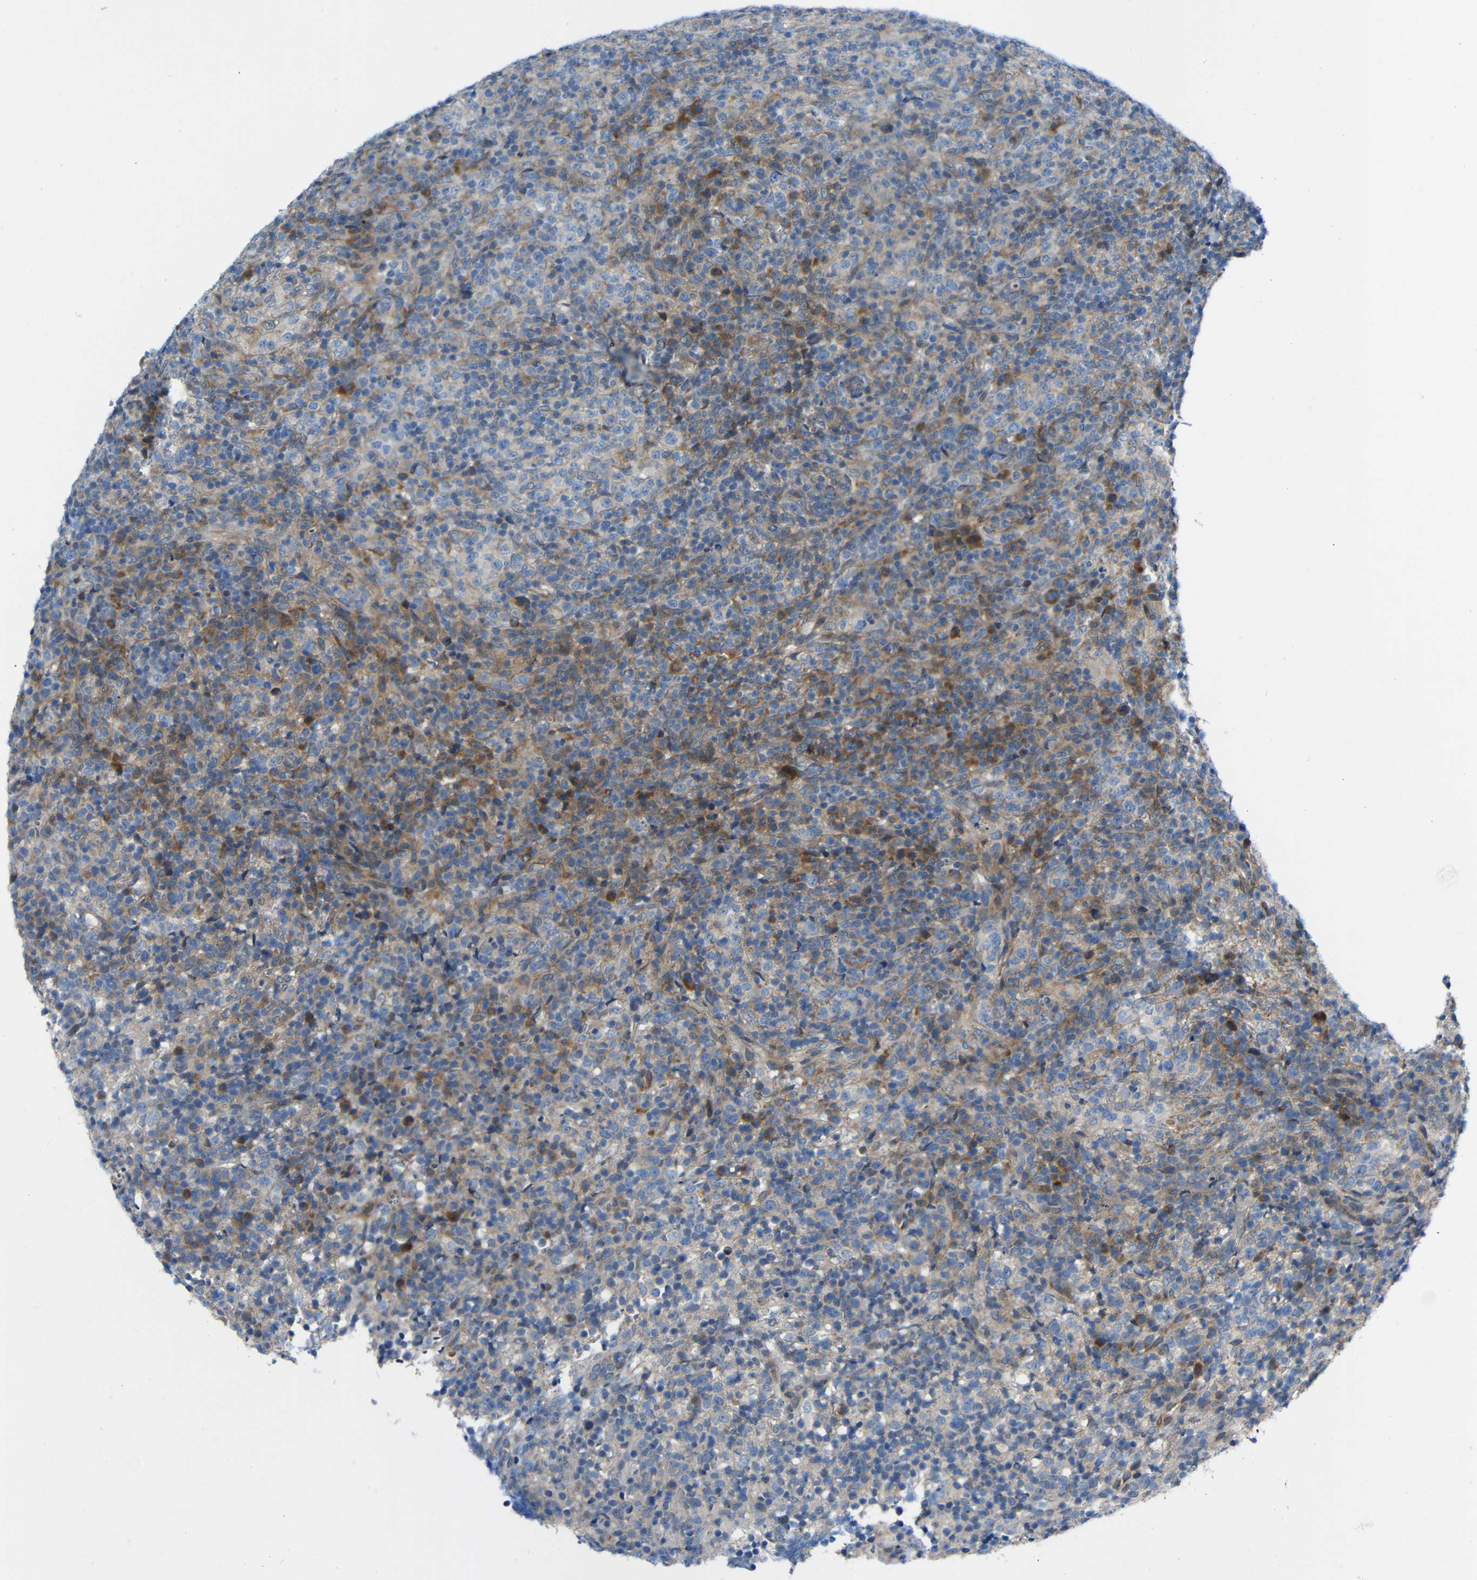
{"staining": {"intensity": "weak", "quantity": "<25%", "location": "cytoplasmic/membranous"}, "tissue": "lymphoma", "cell_type": "Tumor cells", "image_type": "cancer", "snomed": [{"axis": "morphology", "description": "Malignant lymphoma, non-Hodgkin's type, High grade"}, {"axis": "topography", "description": "Lymph node"}], "caption": "The histopathology image reveals no staining of tumor cells in high-grade malignant lymphoma, non-Hodgkin's type.", "gene": "TMEM25", "patient": {"sex": "female", "age": 76}}